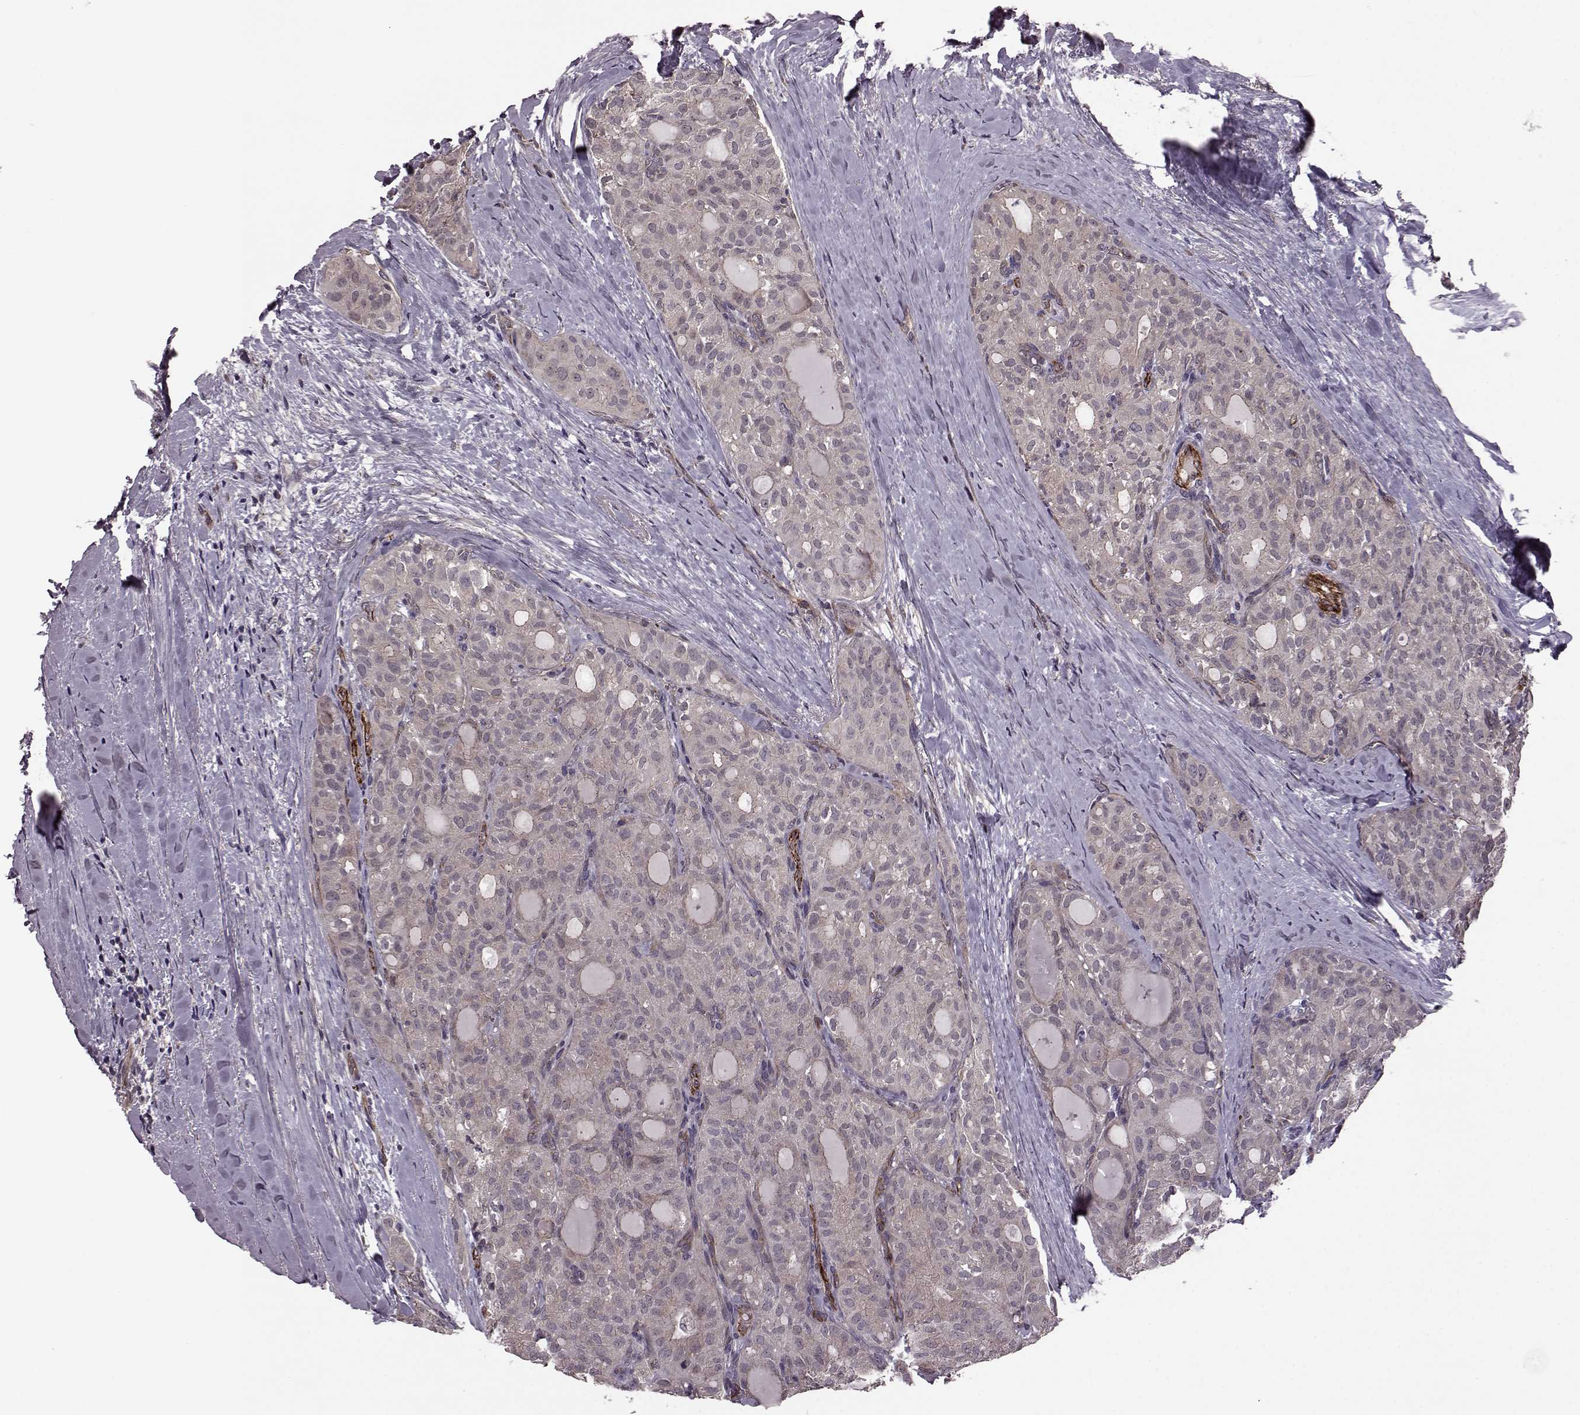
{"staining": {"intensity": "negative", "quantity": "none", "location": "none"}, "tissue": "thyroid cancer", "cell_type": "Tumor cells", "image_type": "cancer", "snomed": [{"axis": "morphology", "description": "Follicular adenoma carcinoma, NOS"}, {"axis": "topography", "description": "Thyroid gland"}], "caption": "Thyroid follicular adenoma carcinoma was stained to show a protein in brown. There is no significant positivity in tumor cells. Brightfield microscopy of immunohistochemistry stained with DAB (3,3'-diaminobenzidine) (brown) and hematoxylin (blue), captured at high magnification.", "gene": "SYNPO", "patient": {"sex": "male", "age": 75}}